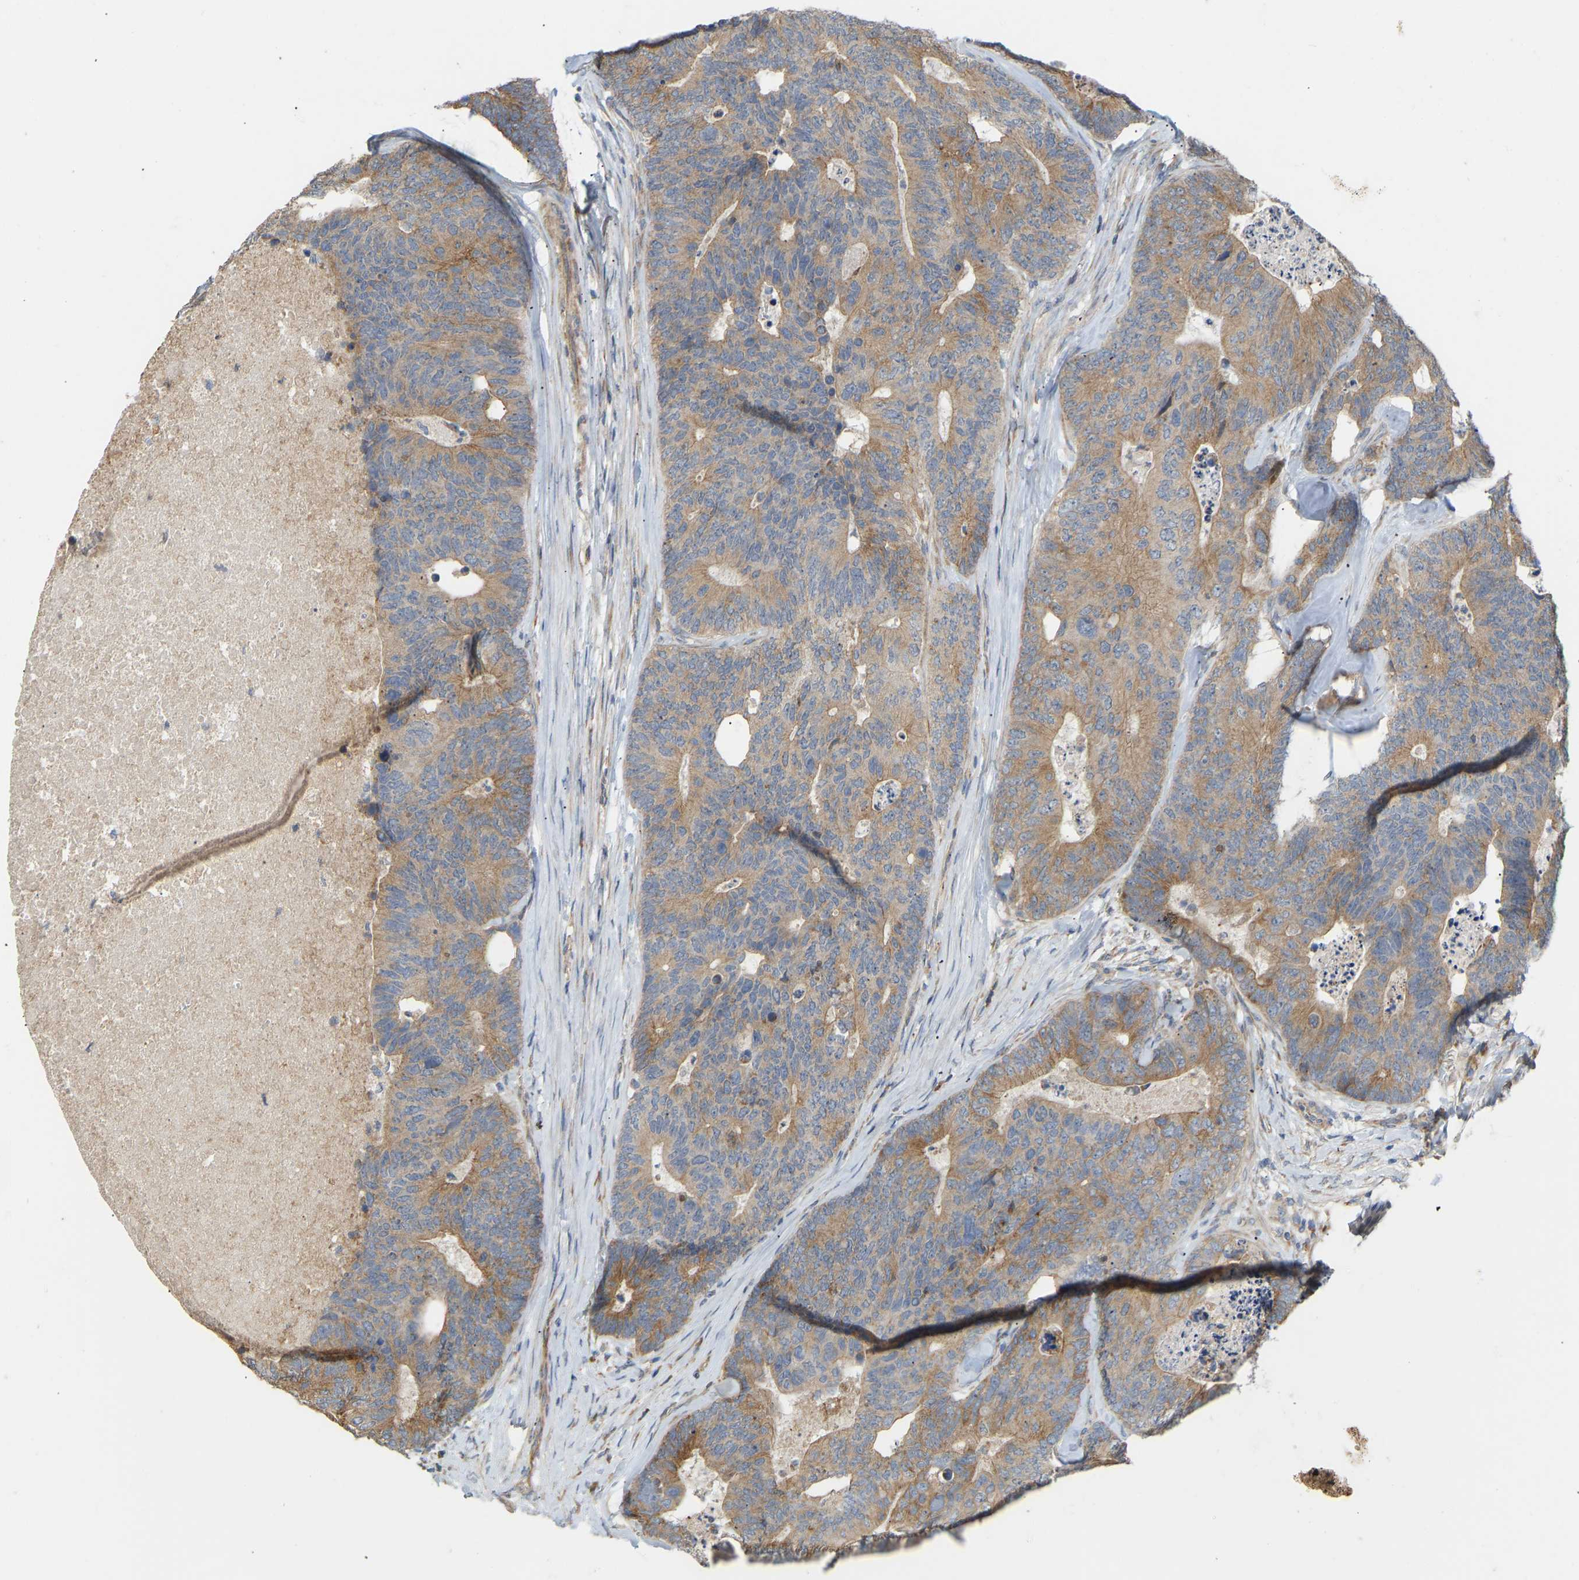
{"staining": {"intensity": "moderate", "quantity": ">75%", "location": "cytoplasmic/membranous"}, "tissue": "colorectal cancer", "cell_type": "Tumor cells", "image_type": "cancer", "snomed": [{"axis": "morphology", "description": "Adenocarcinoma, NOS"}, {"axis": "topography", "description": "Colon"}], "caption": "A histopathology image of human colorectal cancer (adenocarcinoma) stained for a protein reveals moderate cytoplasmic/membranous brown staining in tumor cells.", "gene": "HACD2", "patient": {"sex": "female", "age": 67}}